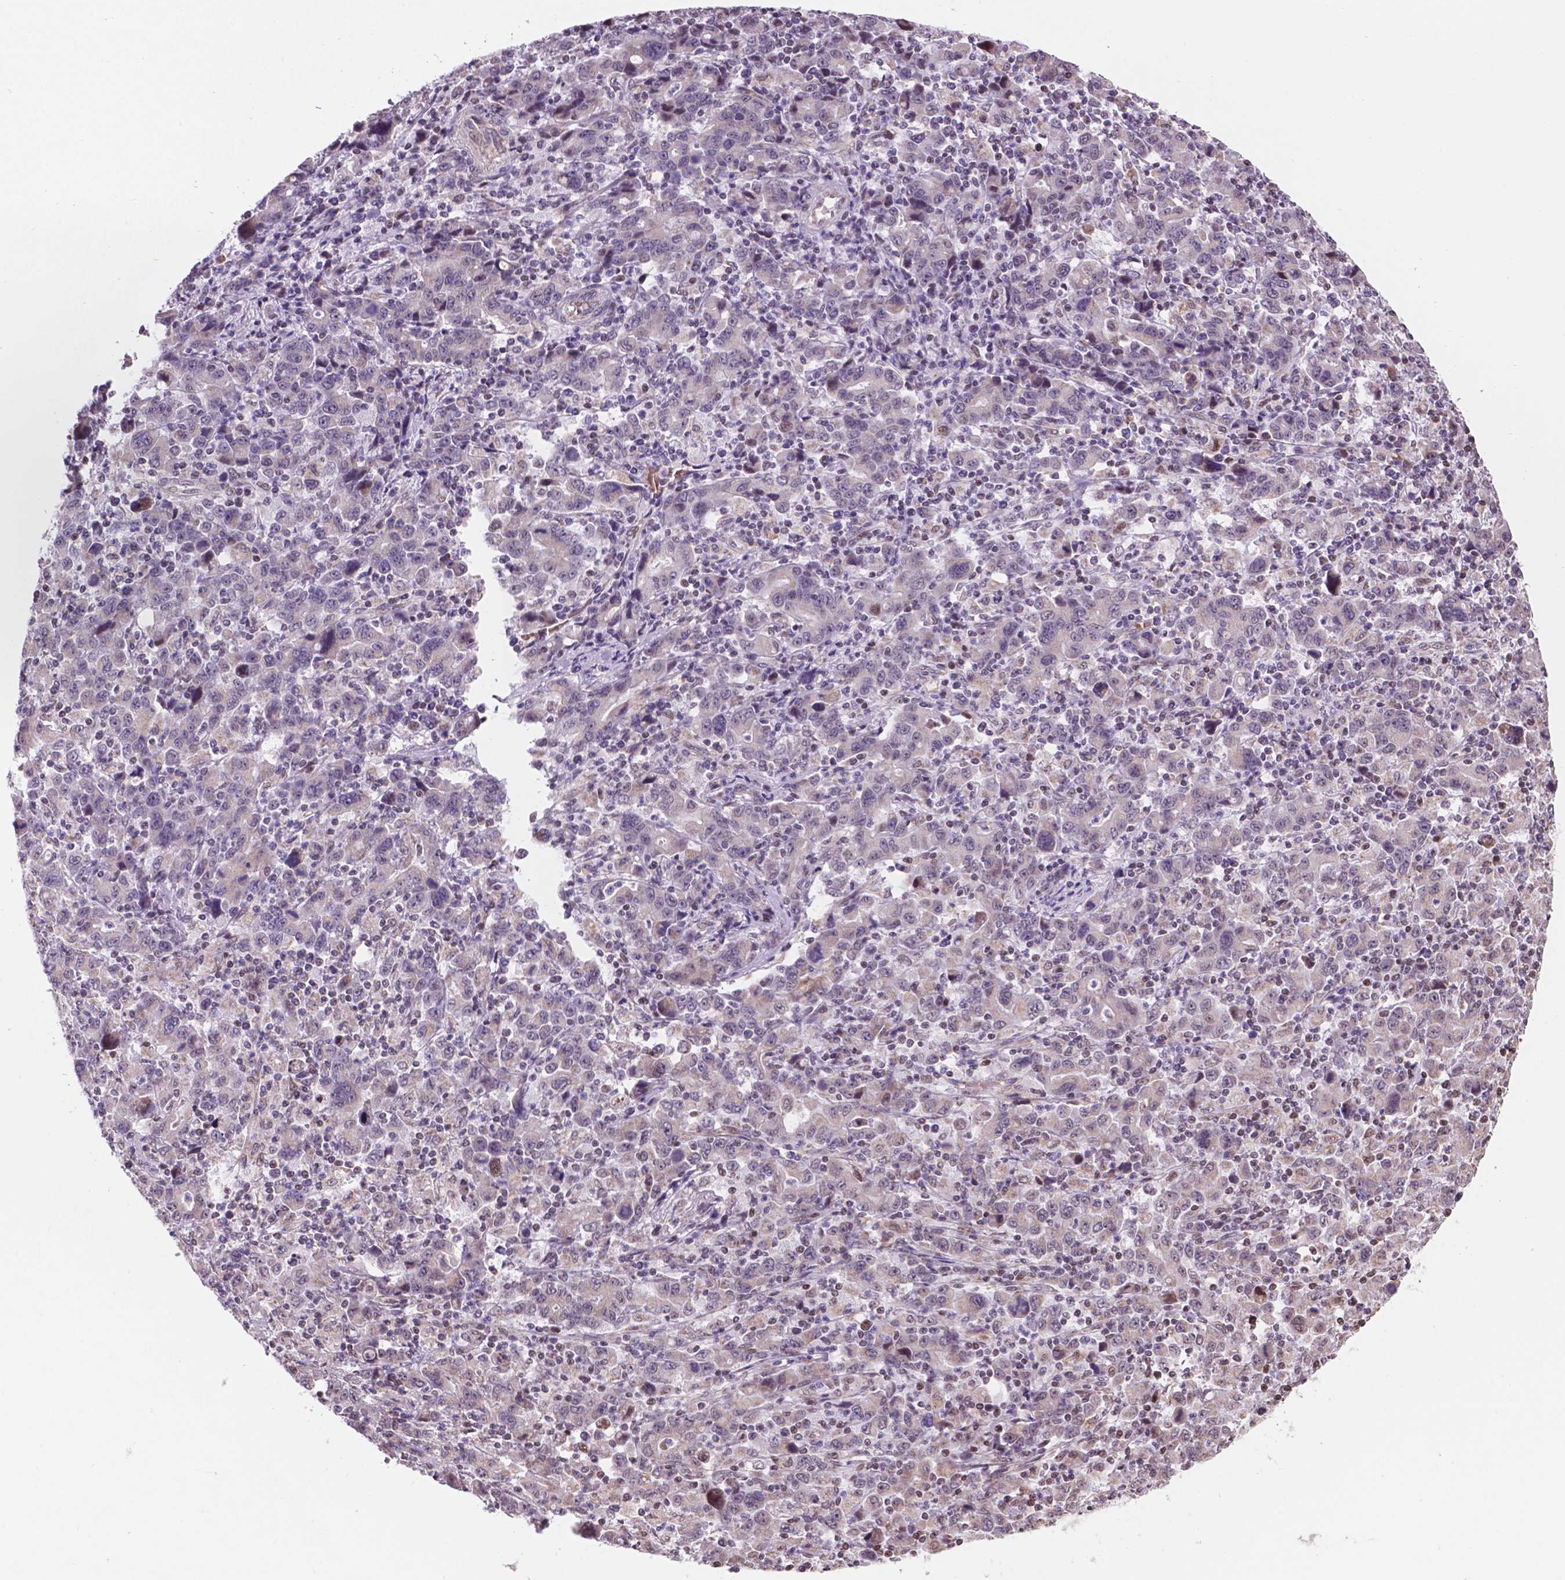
{"staining": {"intensity": "weak", "quantity": ">75%", "location": "cytoplasmic/membranous"}, "tissue": "stomach cancer", "cell_type": "Tumor cells", "image_type": "cancer", "snomed": [{"axis": "morphology", "description": "Adenocarcinoma, NOS"}, {"axis": "topography", "description": "Stomach, upper"}], "caption": "About >75% of tumor cells in human stomach adenocarcinoma demonstrate weak cytoplasmic/membranous protein expression as visualized by brown immunohistochemical staining.", "gene": "NDUFA10", "patient": {"sex": "male", "age": 69}}